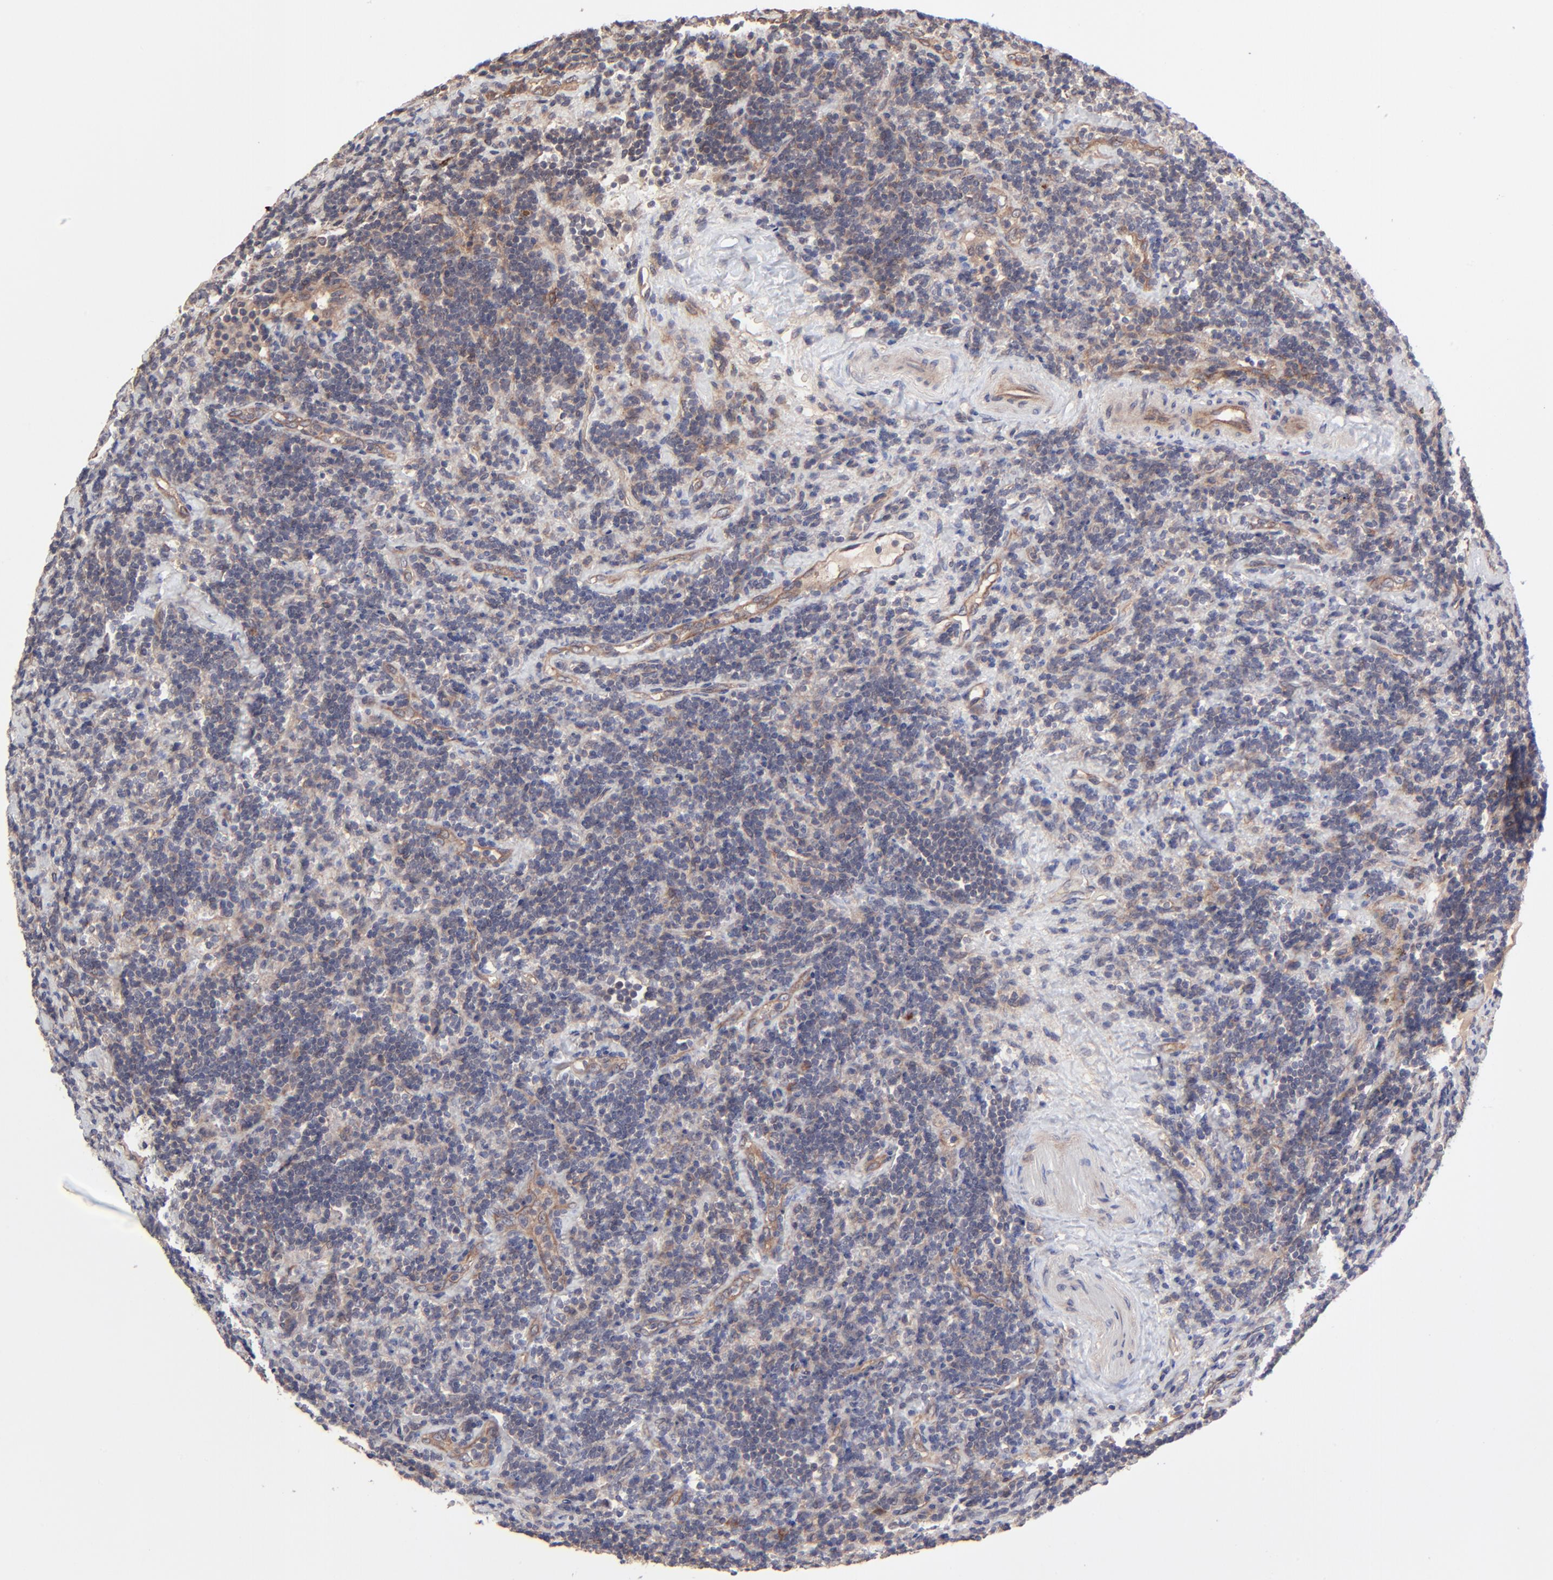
{"staining": {"intensity": "weak", "quantity": ">75%", "location": "cytoplasmic/membranous"}, "tissue": "lymphoma", "cell_type": "Tumor cells", "image_type": "cancer", "snomed": [{"axis": "morphology", "description": "Malignant lymphoma, non-Hodgkin's type, Low grade"}, {"axis": "topography", "description": "Lymph node"}], "caption": "Human low-grade malignant lymphoma, non-Hodgkin's type stained with a brown dye demonstrates weak cytoplasmic/membranous positive positivity in approximately >75% of tumor cells.", "gene": "ZNF780B", "patient": {"sex": "male", "age": 70}}